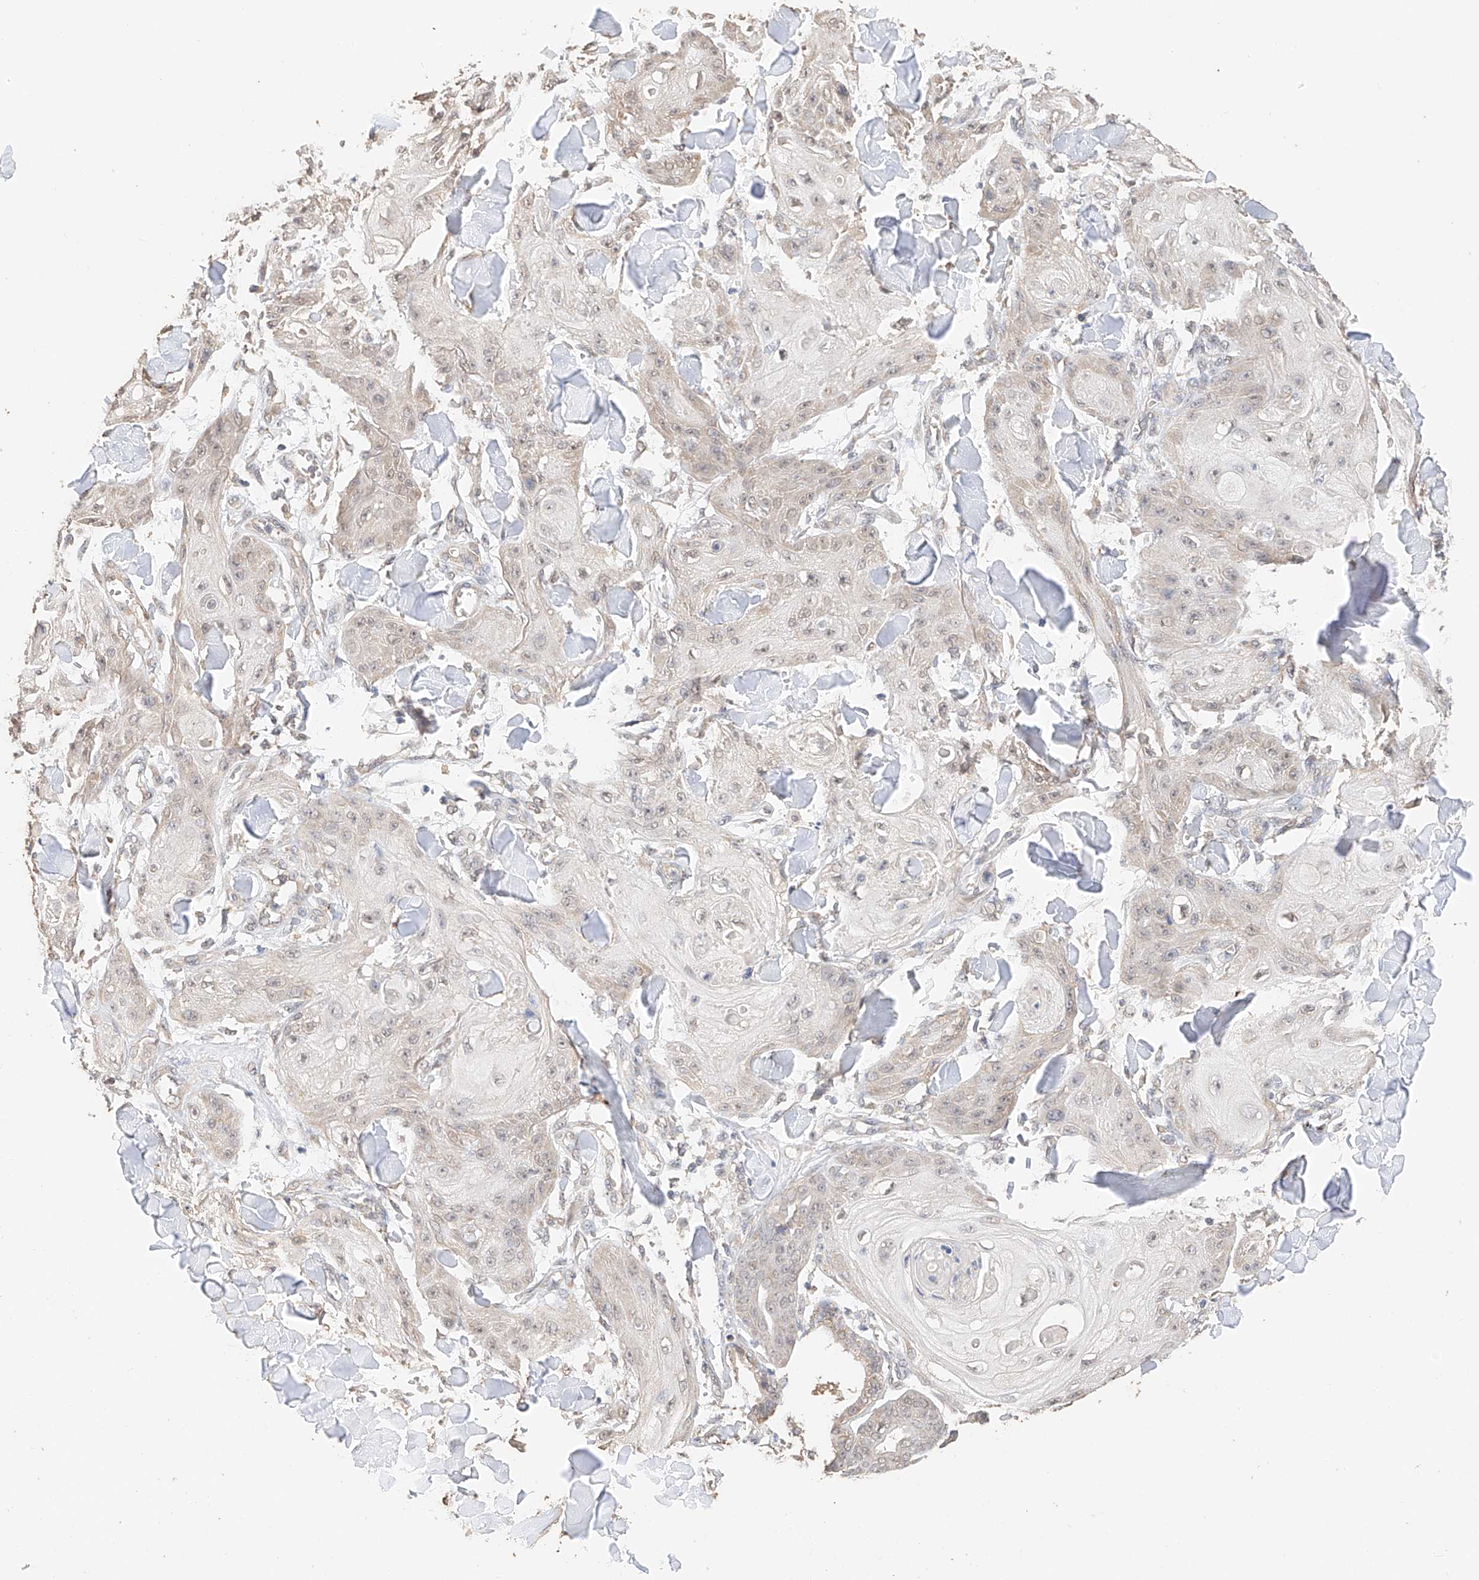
{"staining": {"intensity": "weak", "quantity": "25%-75%", "location": "nuclear"}, "tissue": "skin cancer", "cell_type": "Tumor cells", "image_type": "cancer", "snomed": [{"axis": "morphology", "description": "Squamous cell carcinoma, NOS"}, {"axis": "topography", "description": "Skin"}], "caption": "Tumor cells display weak nuclear expression in approximately 25%-75% of cells in skin cancer (squamous cell carcinoma).", "gene": "IL22RA2", "patient": {"sex": "male", "age": 74}}